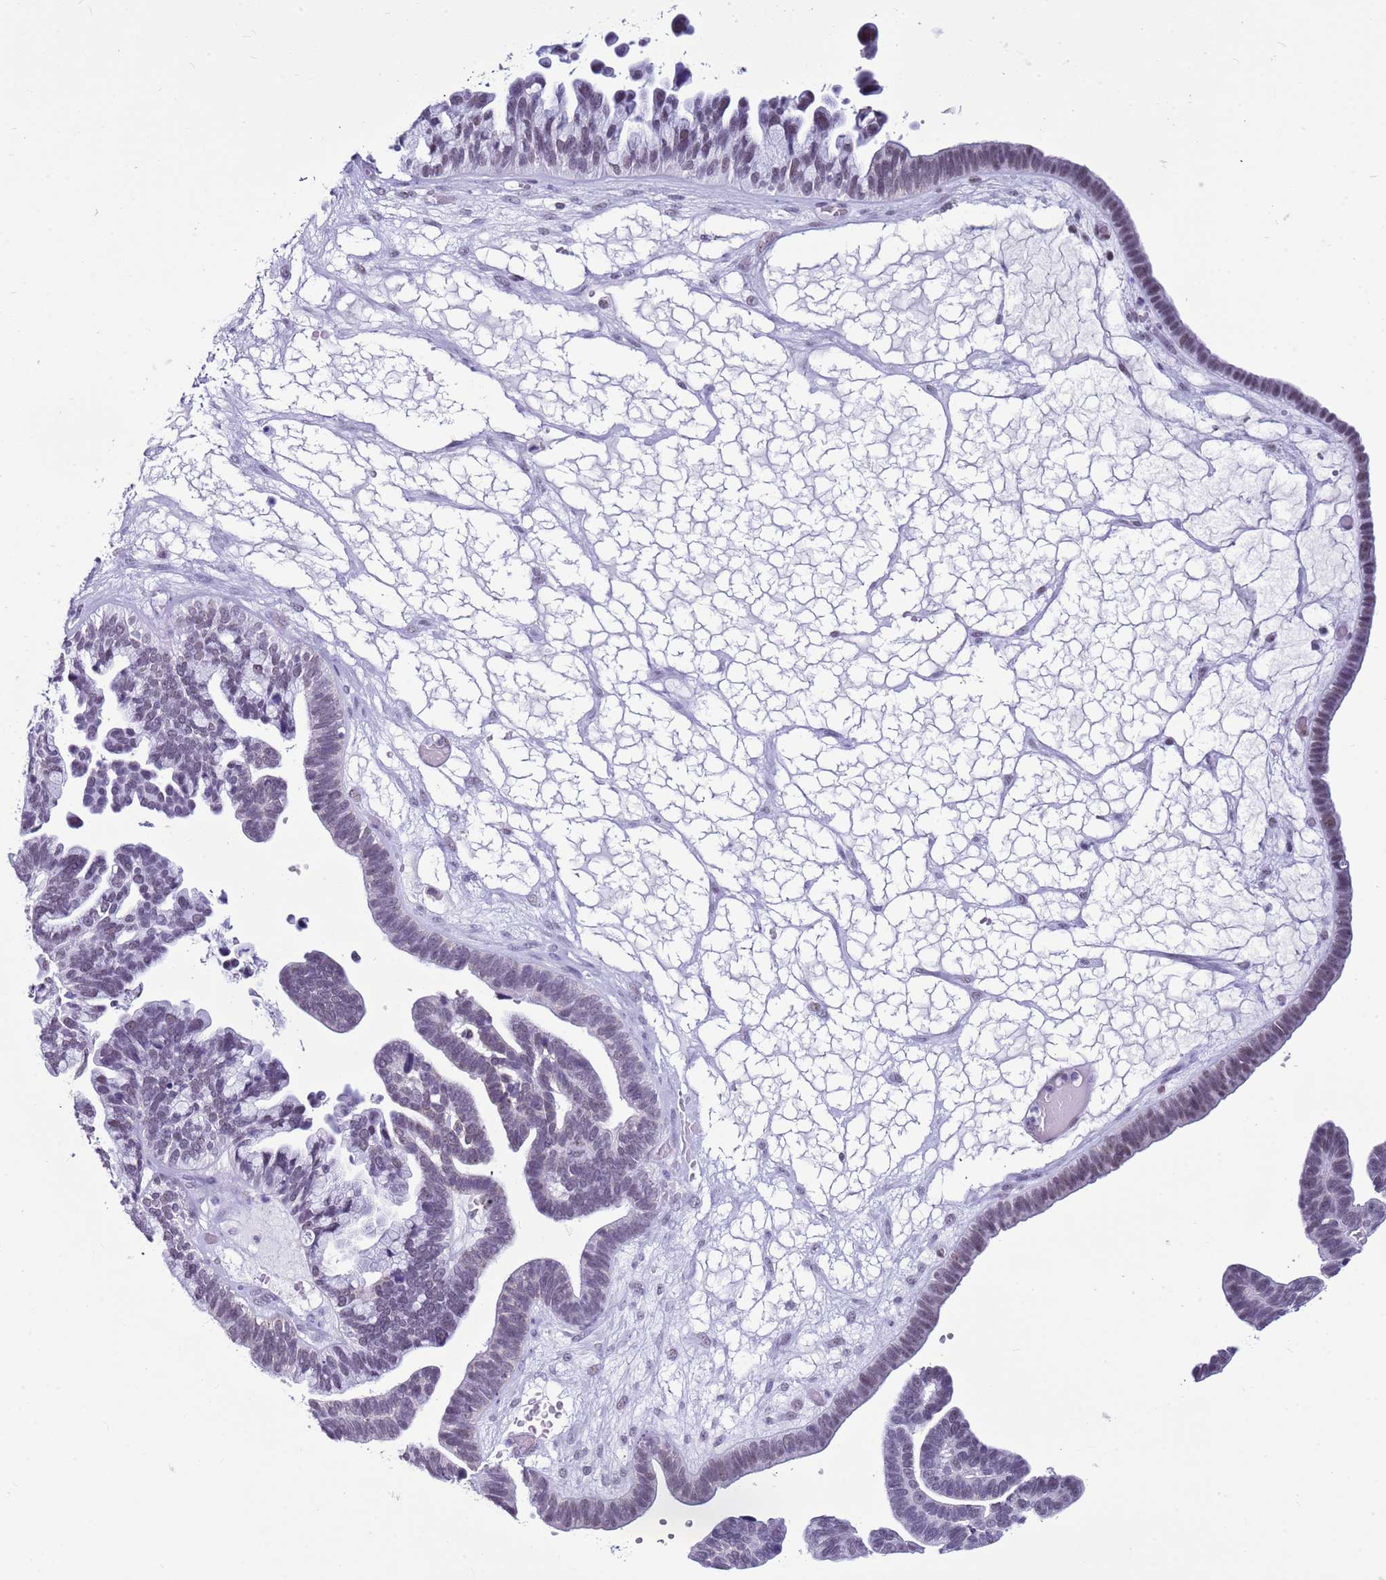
{"staining": {"intensity": "weak", "quantity": "<25%", "location": "nuclear"}, "tissue": "ovarian cancer", "cell_type": "Tumor cells", "image_type": "cancer", "snomed": [{"axis": "morphology", "description": "Cystadenocarcinoma, serous, NOS"}, {"axis": "topography", "description": "Ovary"}], "caption": "Ovarian cancer was stained to show a protein in brown. There is no significant positivity in tumor cells. (DAB (3,3'-diaminobenzidine) IHC visualized using brightfield microscopy, high magnification).", "gene": "DHX15", "patient": {"sex": "female", "age": 56}}